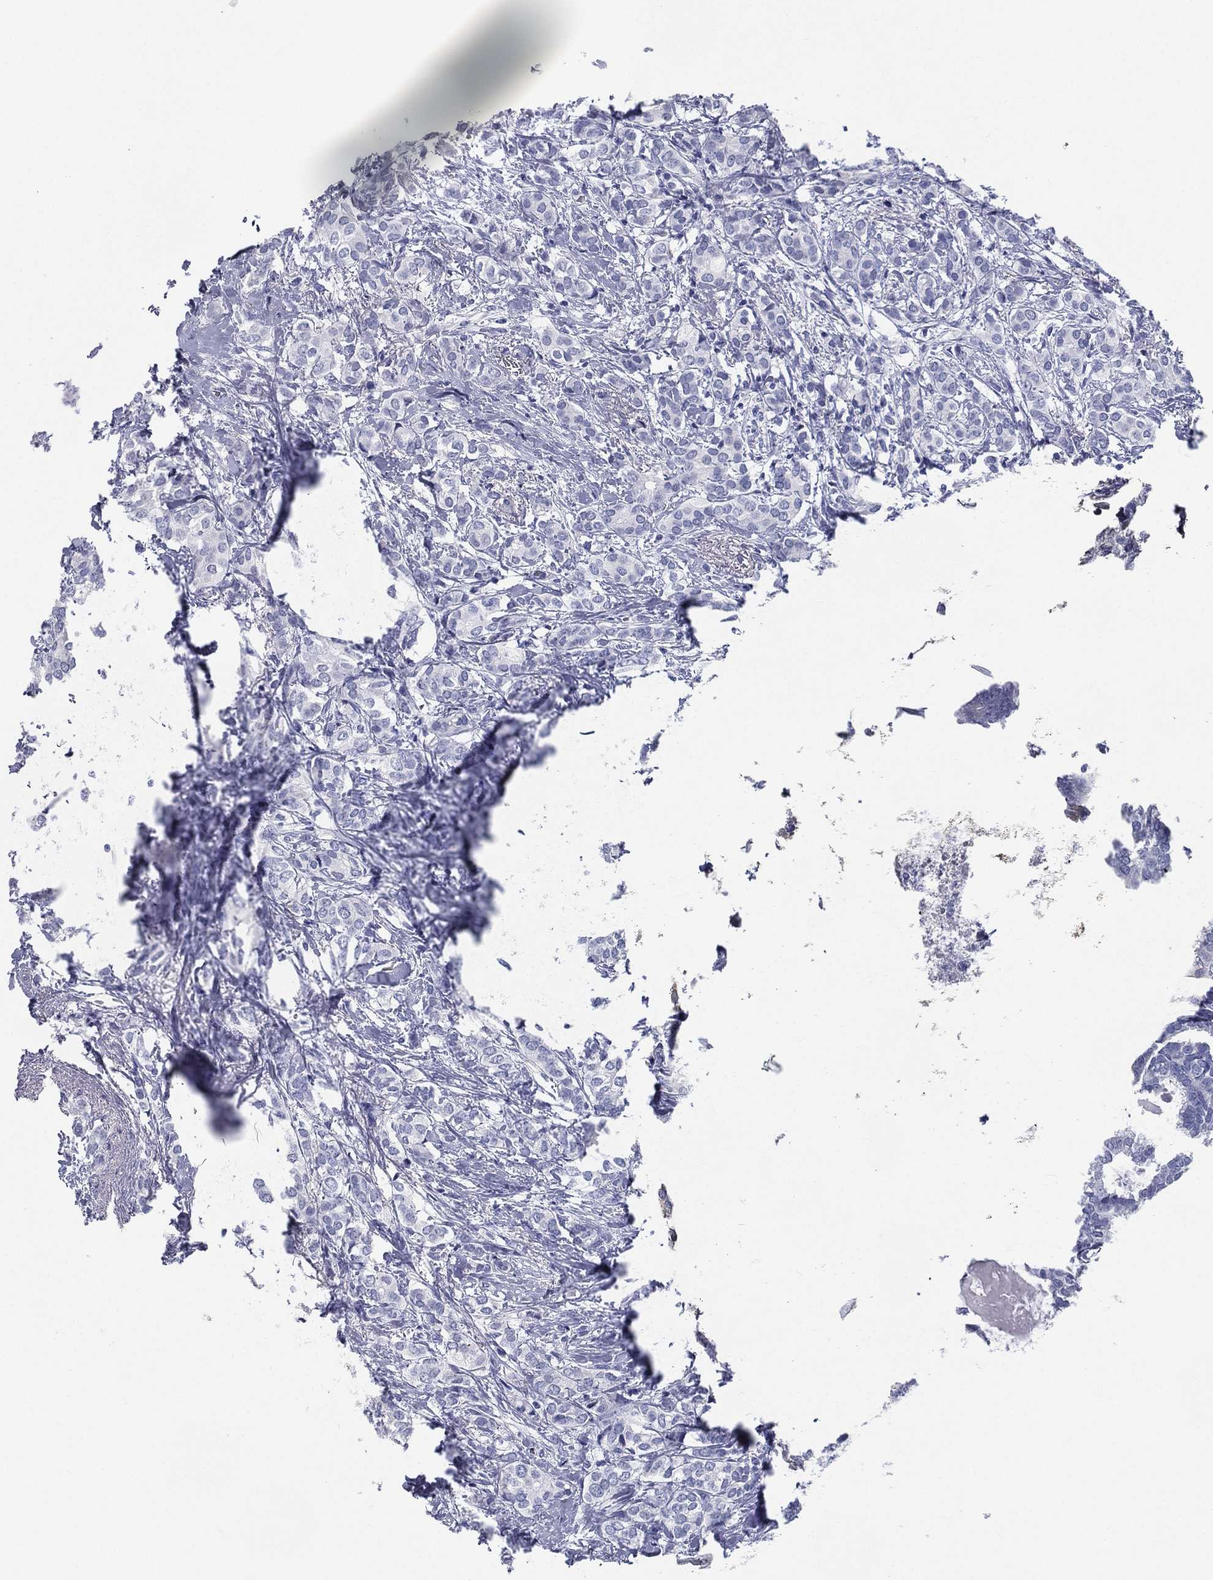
{"staining": {"intensity": "negative", "quantity": "none", "location": "none"}, "tissue": "breast cancer", "cell_type": "Tumor cells", "image_type": "cancer", "snomed": [{"axis": "morphology", "description": "Duct carcinoma"}, {"axis": "topography", "description": "Breast"}], "caption": "Immunohistochemistry (IHC) micrograph of neoplastic tissue: breast cancer stained with DAB demonstrates no significant protein expression in tumor cells.", "gene": "RSPH4A", "patient": {"sex": "female", "age": 73}}